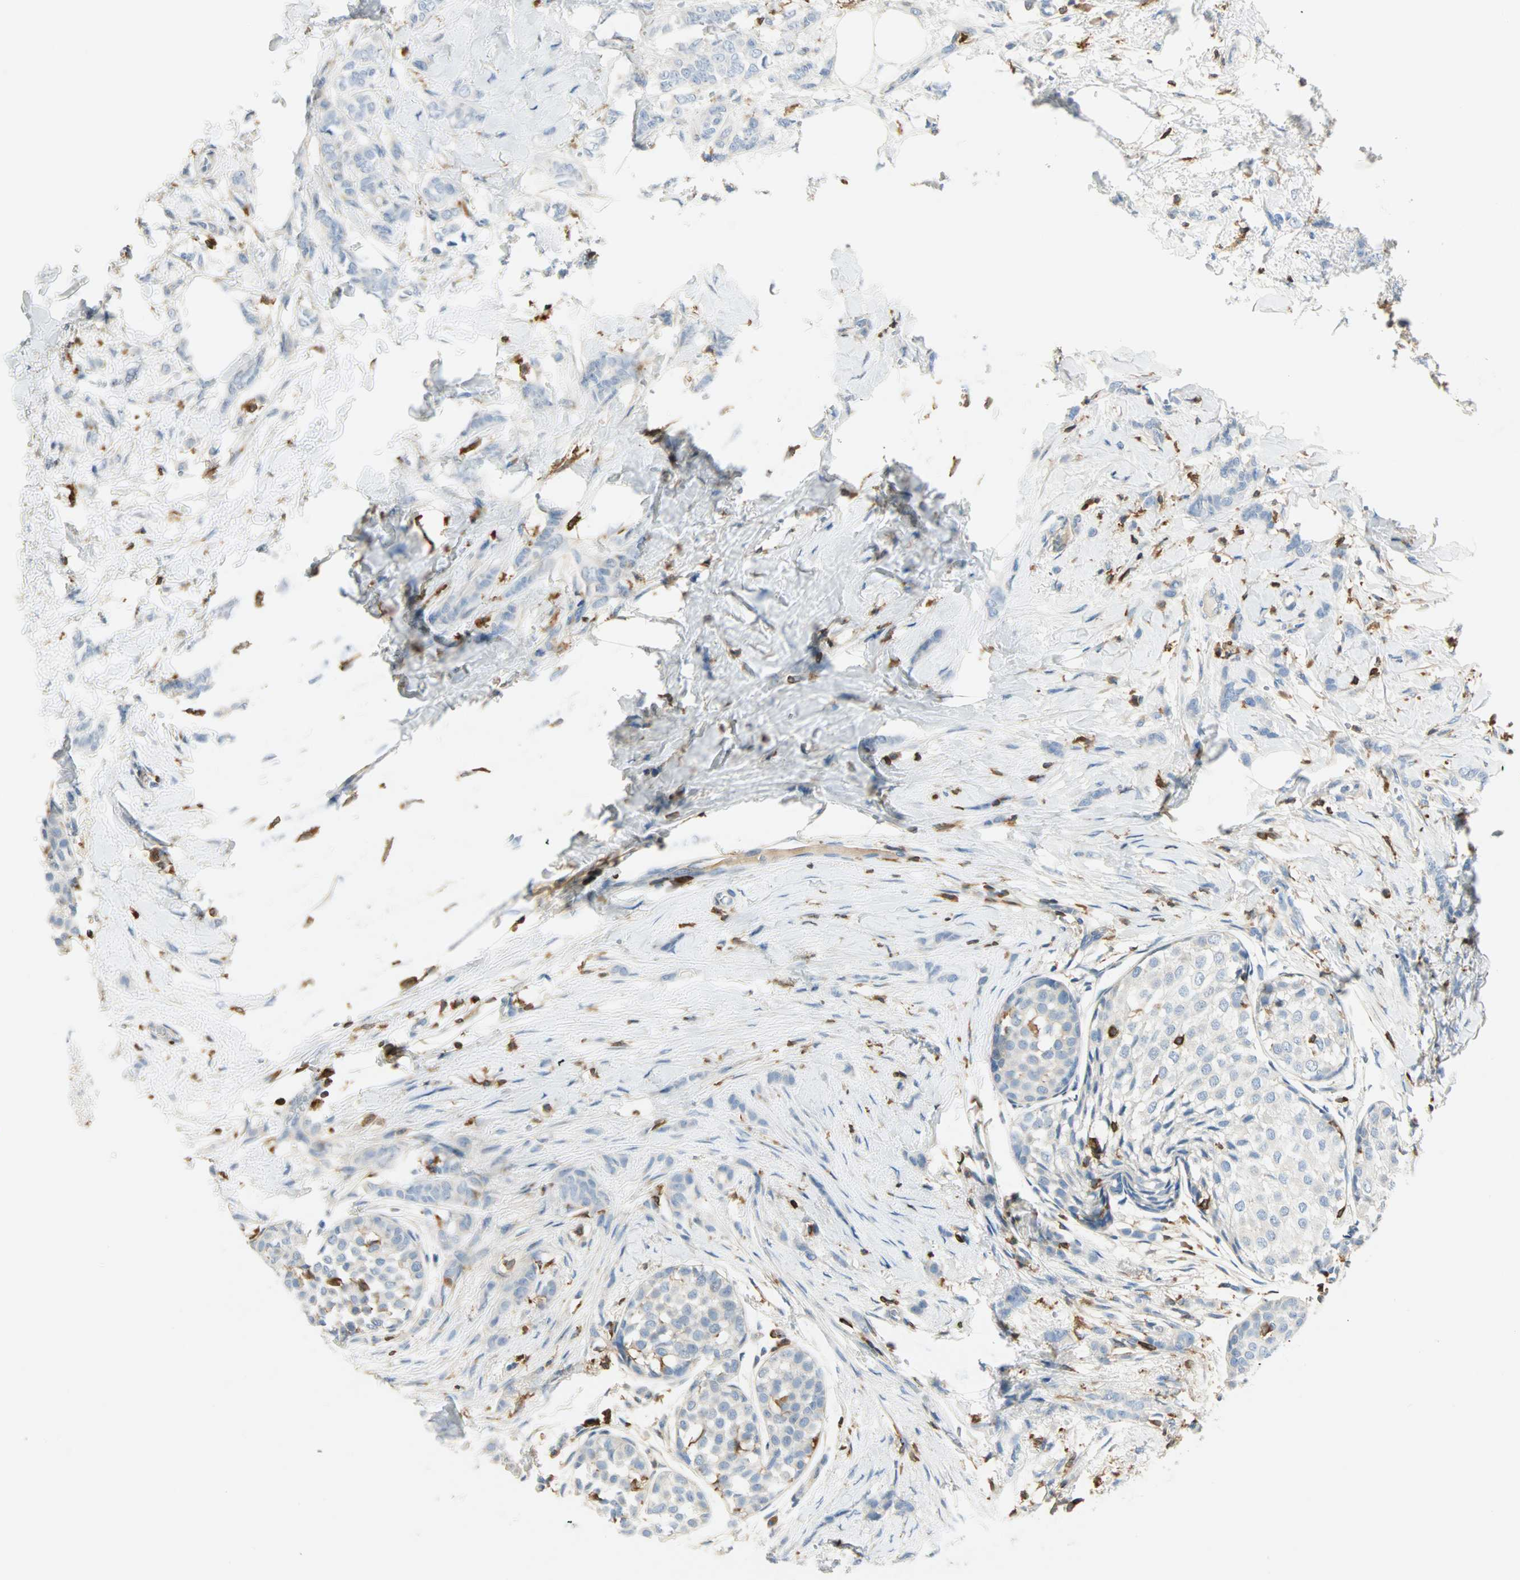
{"staining": {"intensity": "negative", "quantity": "none", "location": "none"}, "tissue": "breast cancer", "cell_type": "Tumor cells", "image_type": "cancer", "snomed": [{"axis": "morphology", "description": "Lobular carcinoma, in situ"}, {"axis": "morphology", "description": "Lobular carcinoma"}, {"axis": "topography", "description": "Breast"}], "caption": "Immunohistochemical staining of breast lobular carcinoma demonstrates no significant positivity in tumor cells.", "gene": "FMNL1", "patient": {"sex": "female", "age": 41}}